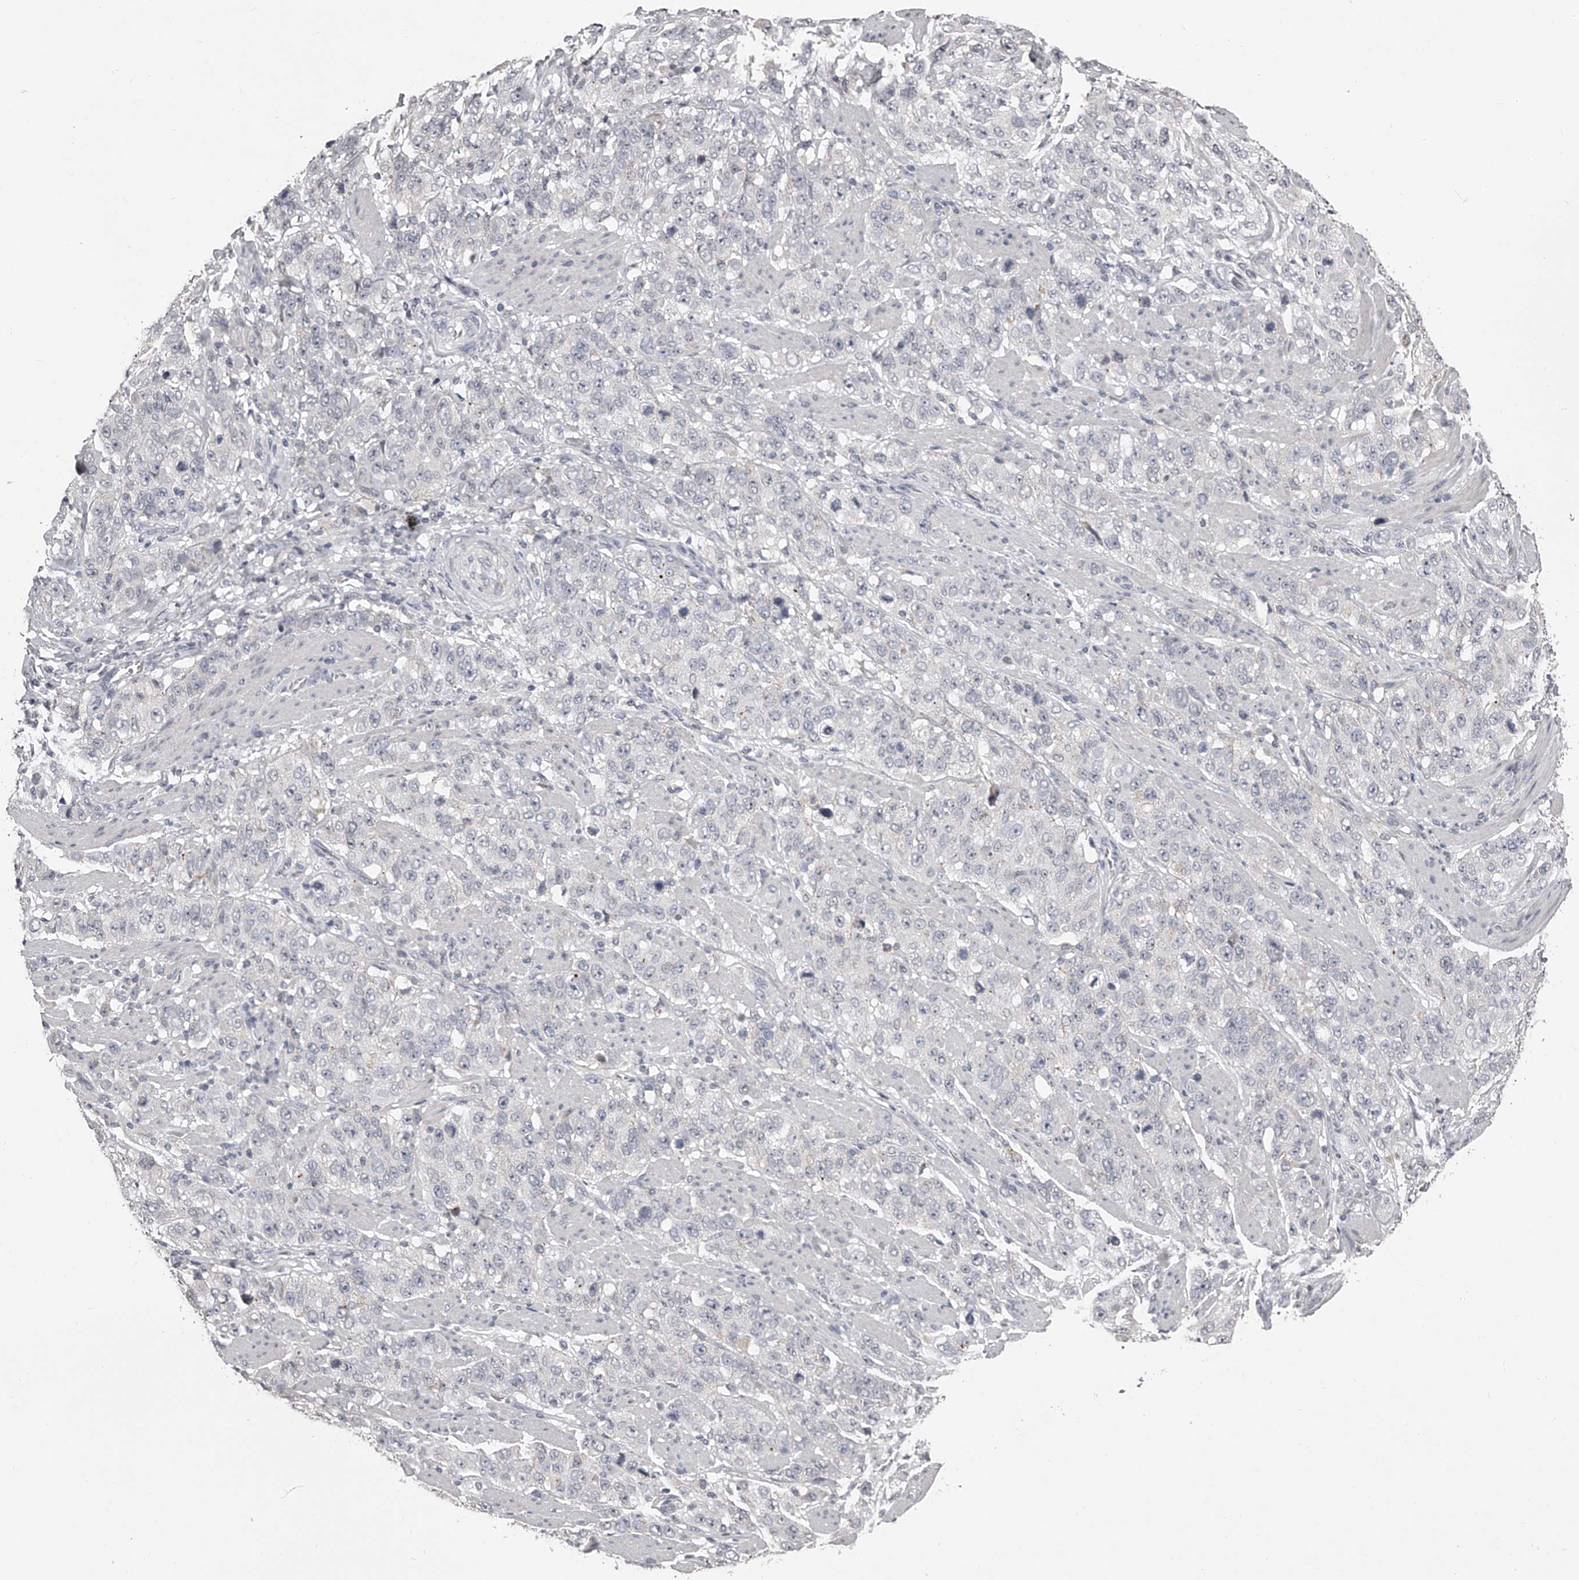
{"staining": {"intensity": "negative", "quantity": "none", "location": "none"}, "tissue": "stomach cancer", "cell_type": "Tumor cells", "image_type": "cancer", "snomed": [{"axis": "morphology", "description": "Adenocarcinoma, NOS"}, {"axis": "topography", "description": "Stomach"}], "caption": "Immunohistochemical staining of stomach cancer (adenocarcinoma) demonstrates no significant expression in tumor cells.", "gene": "NT5DC1", "patient": {"sex": "male", "age": 48}}